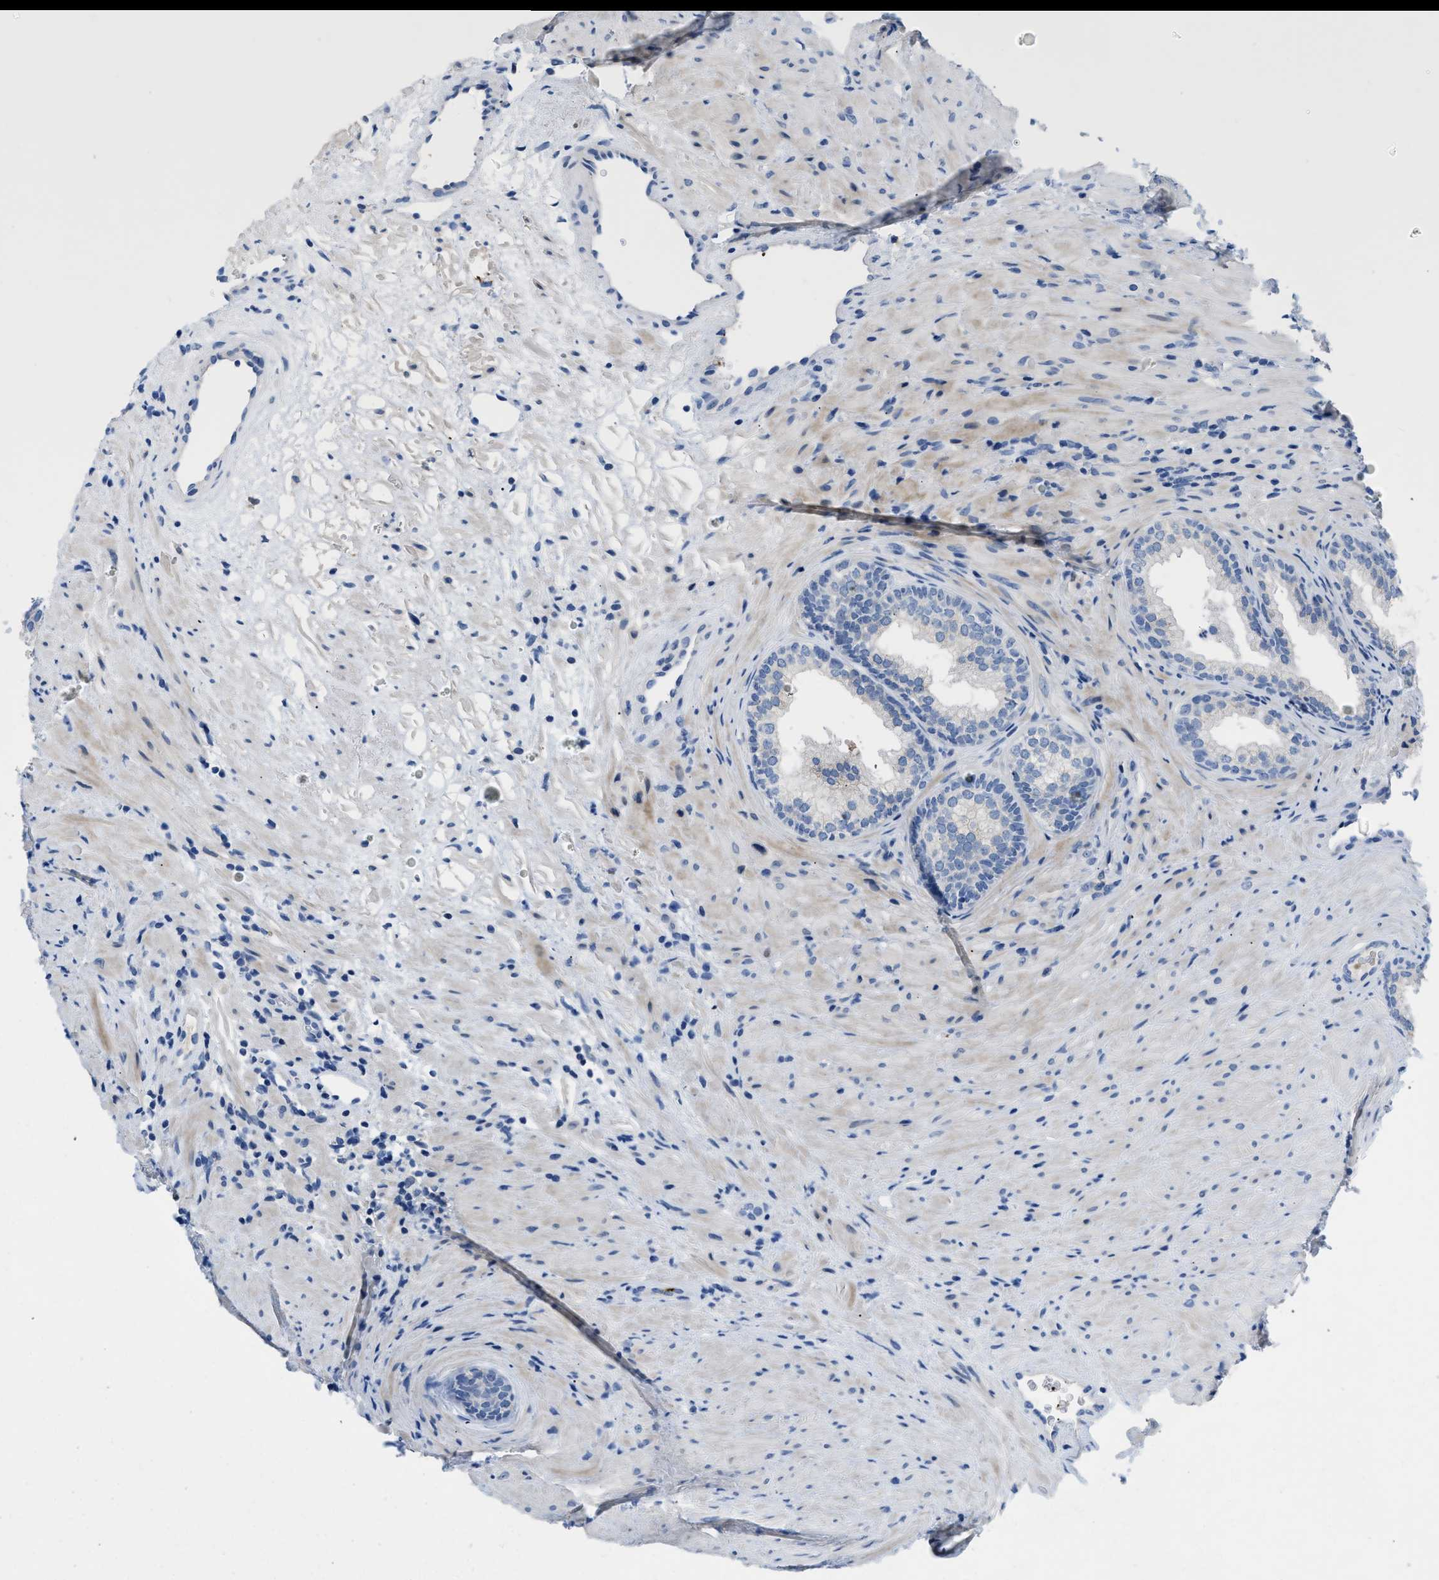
{"staining": {"intensity": "negative", "quantity": "none", "location": "none"}, "tissue": "prostate", "cell_type": "Glandular cells", "image_type": "normal", "snomed": [{"axis": "morphology", "description": "Normal tissue, NOS"}, {"axis": "topography", "description": "Prostate"}], "caption": "The histopathology image demonstrates no significant expression in glandular cells of prostate.", "gene": "FGF18", "patient": {"sex": "male", "age": 76}}